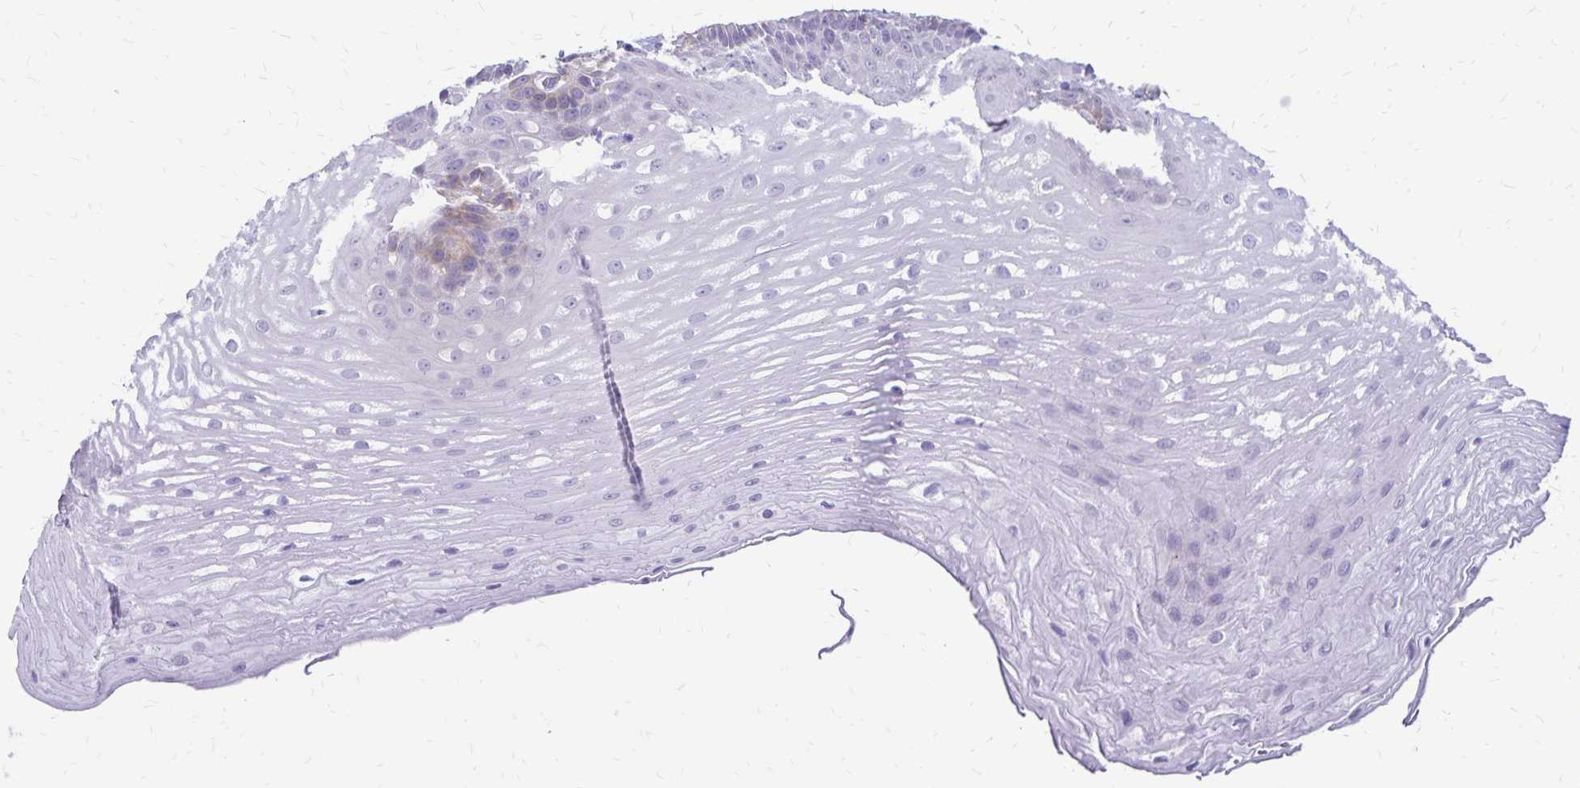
{"staining": {"intensity": "negative", "quantity": "none", "location": "none"}, "tissue": "esophagus", "cell_type": "Squamous epithelial cells", "image_type": "normal", "snomed": [{"axis": "morphology", "description": "Normal tissue, NOS"}, {"axis": "topography", "description": "Esophagus"}], "caption": "Benign esophagus was stained to show a protein in brown. There is no significant staining in squamous epithelial cells. (DAB (3,3'-diaminobenzidine) IHC visualized using brightfield microscopy, high magnification).", "gene": "TNS3", "patient": {"sex": "male", "age": 62}}